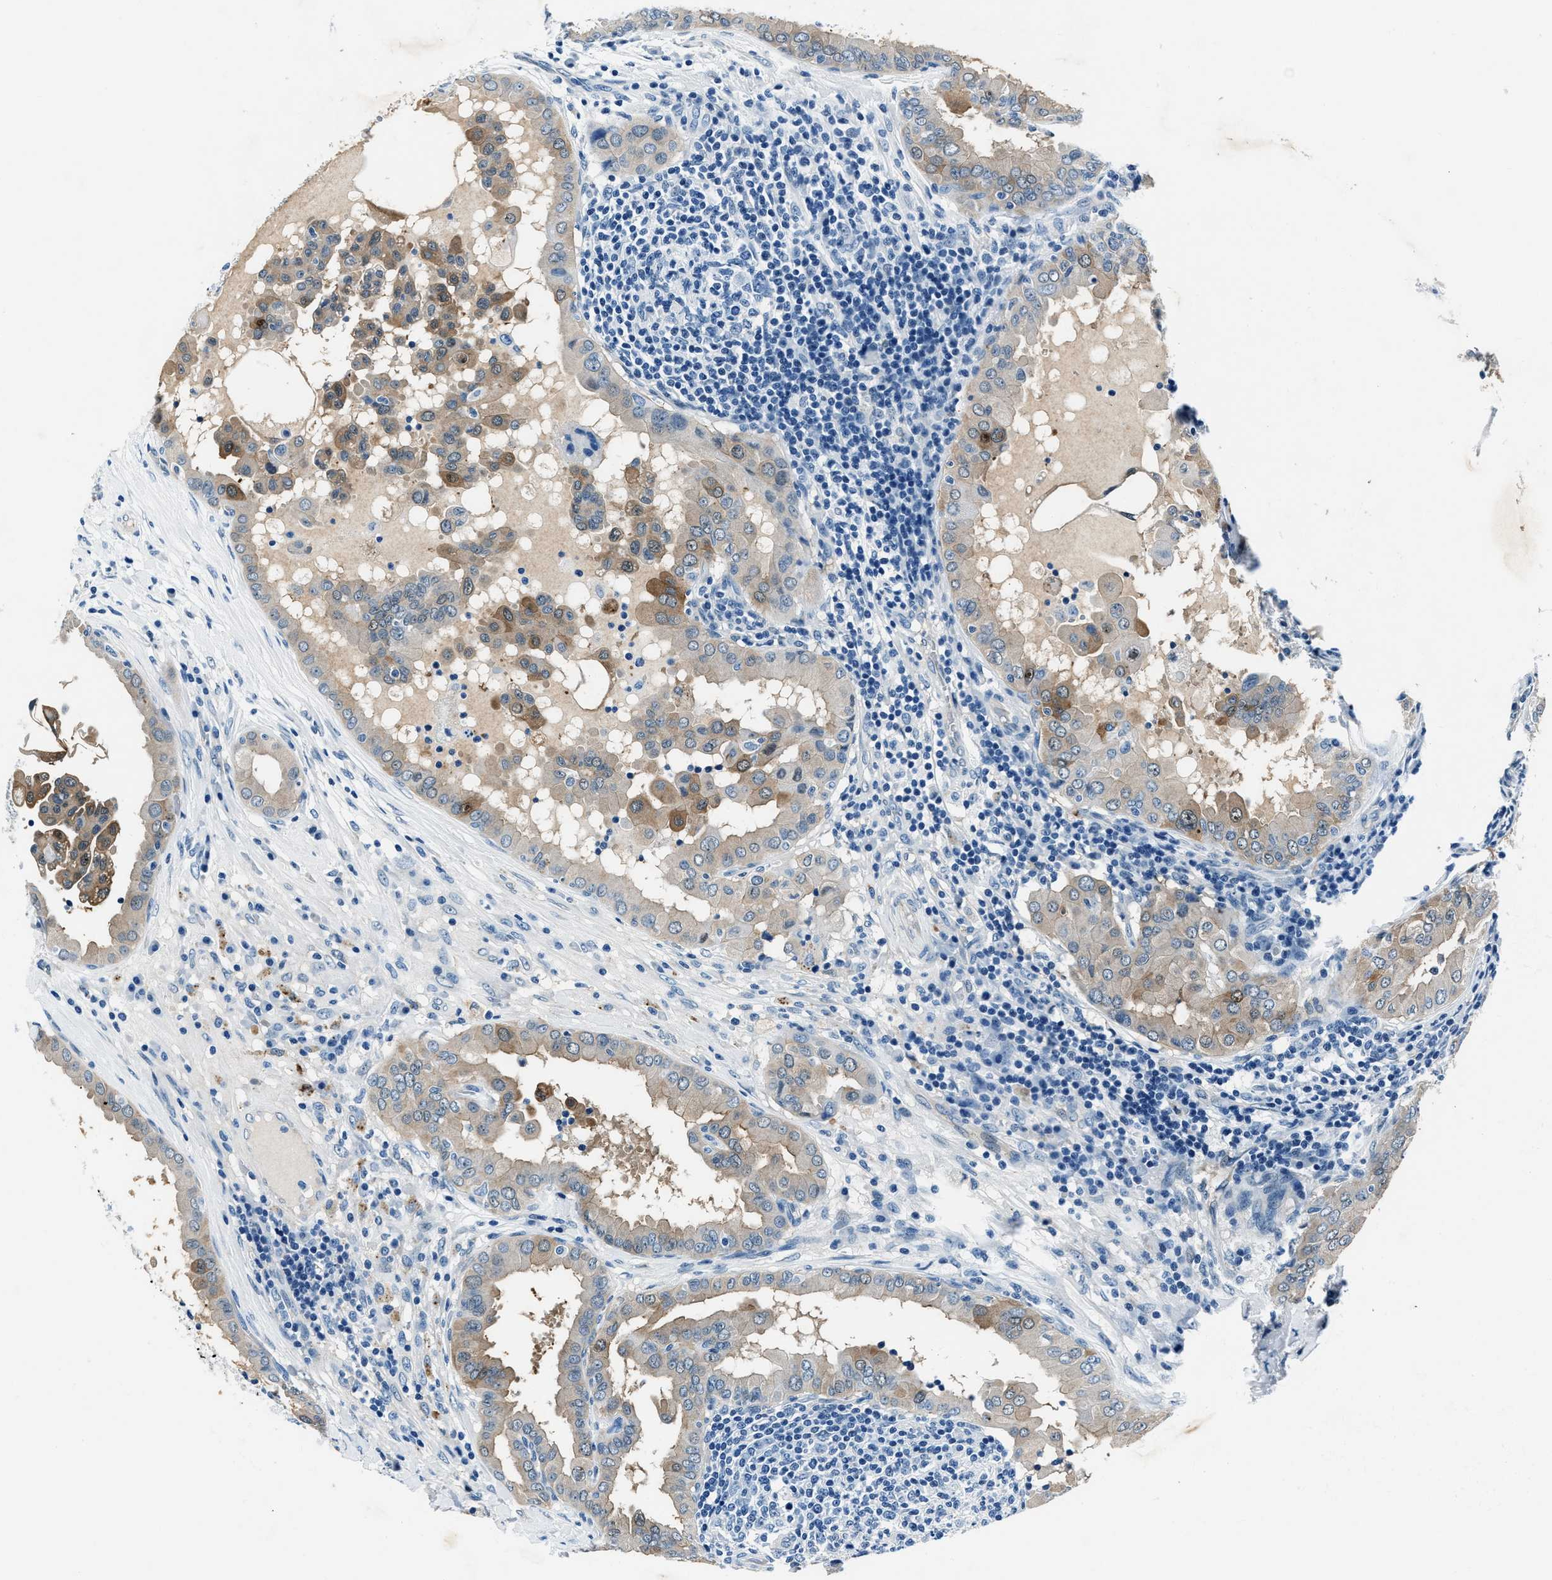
{"staining": {"intensity": "strong", "quantity": ">75%", "location": "cytoplasmic/membranous"}, "tissue": "thyroid cancer", "cell_type": "Tumor cells", "image_type": "cancer", "snomed": [{"axis": "morphology", "description": "Papillary adenocarcinoma, NOS"}, {"axis": "topography", "description": "Thyroid gland"}], "caption": "A high-resolution histopathology image shows immunohistochemistry staining of thyroid cancer (papillary adenocarcinoma), which displays strong cytoplasmic/membranous staining in about >75% of tumor cells.", "gene": "PTPDC1", "patient": {"sex": "male", "age": 33}}